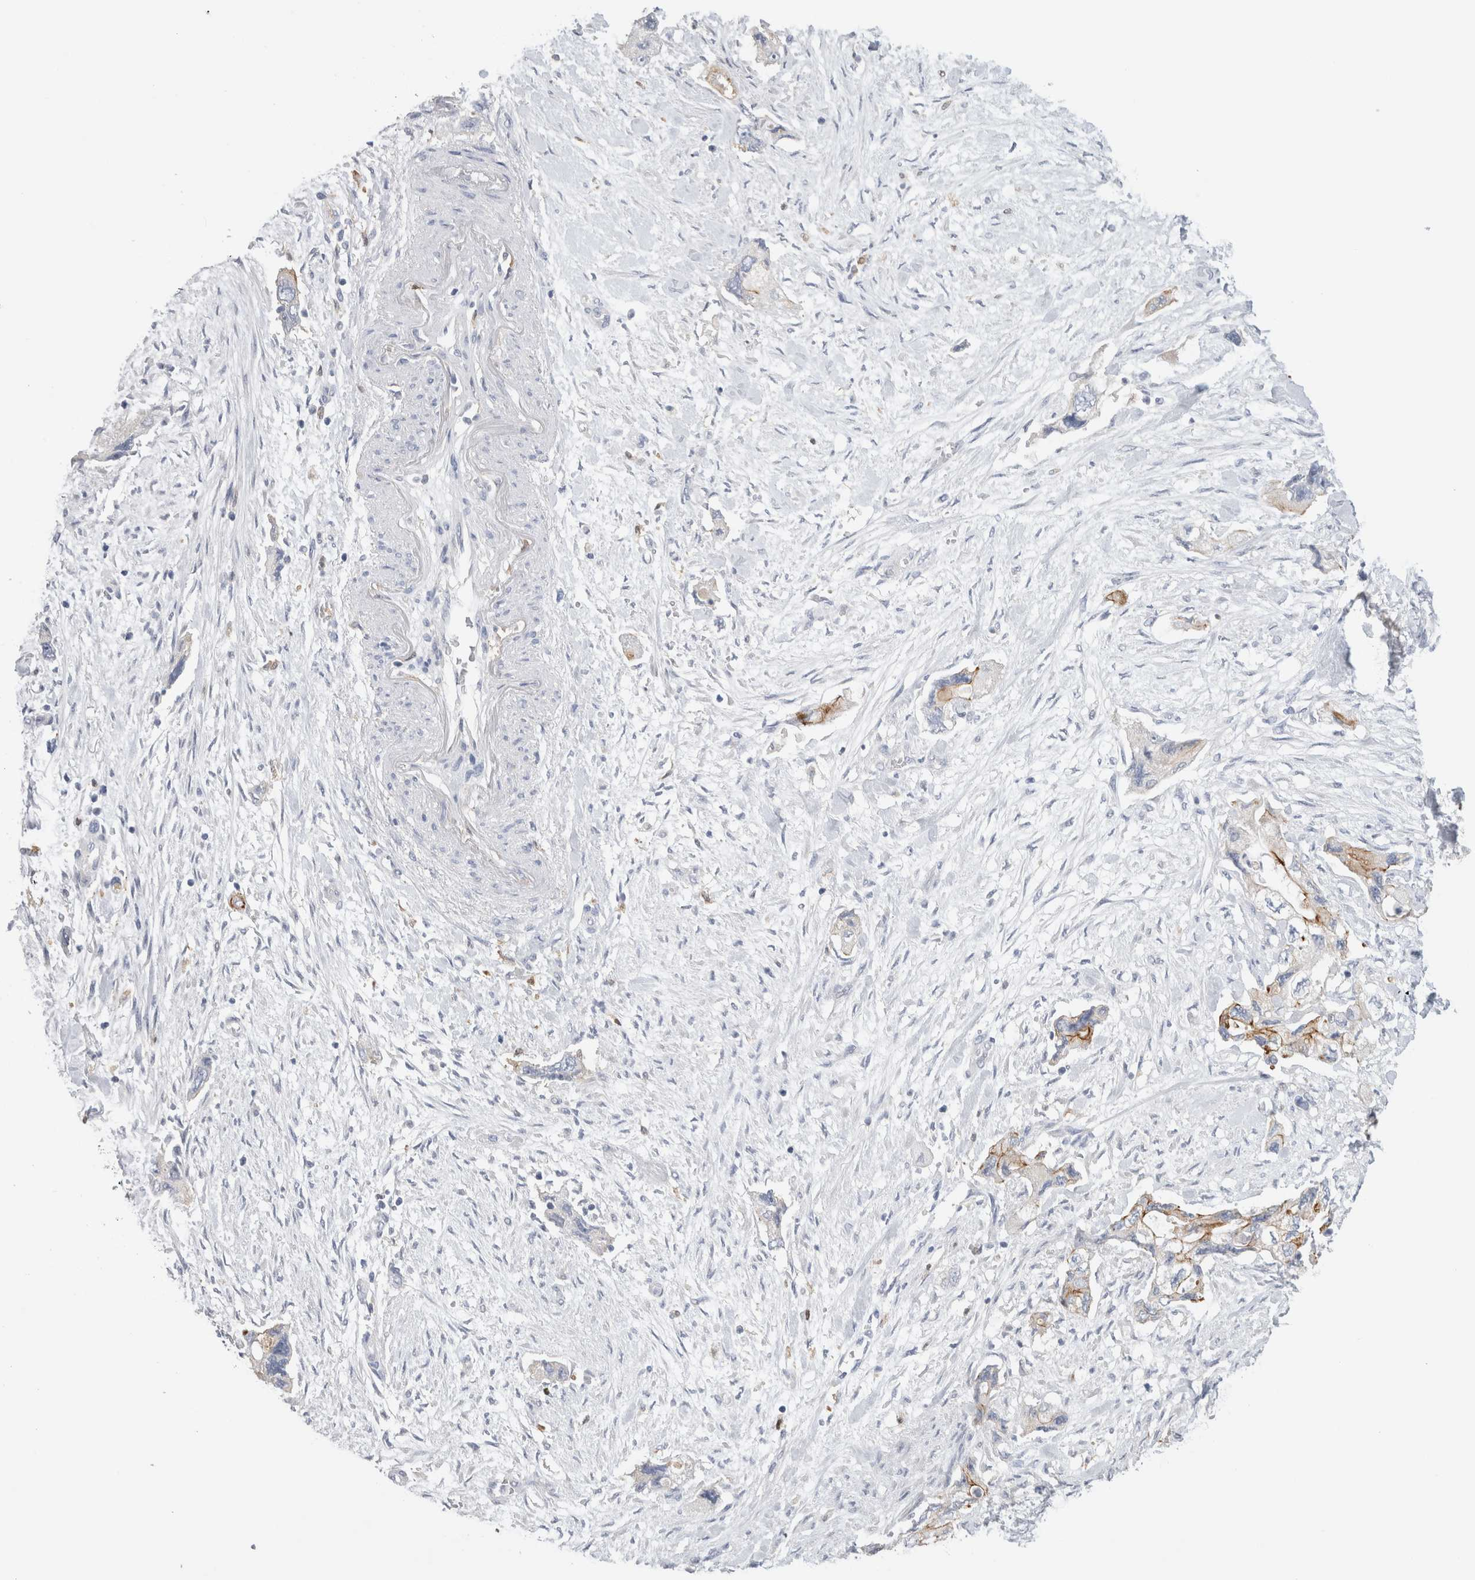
{"staining": {"intensity": "moderate", "quantity": "<25%", "location": "cytoplasmic/membranous"}, "tissue": "pancreatic cancer", "cell_type": "Tumor cells", "image_type": "cancer", "snomed": [{"axis": "morphology", "description": "Adenocarcinoma, NOS"}, {"axis": "topography", "description": "Pancreas"}], "caption": "Protein staining of pancreatic cancer tissue reveals moderate cytoplasmic/membranous staining in about <25% of tumor cells.", "gene": "SLC20A2", "patient": {"sex": "female", "age": 73}}